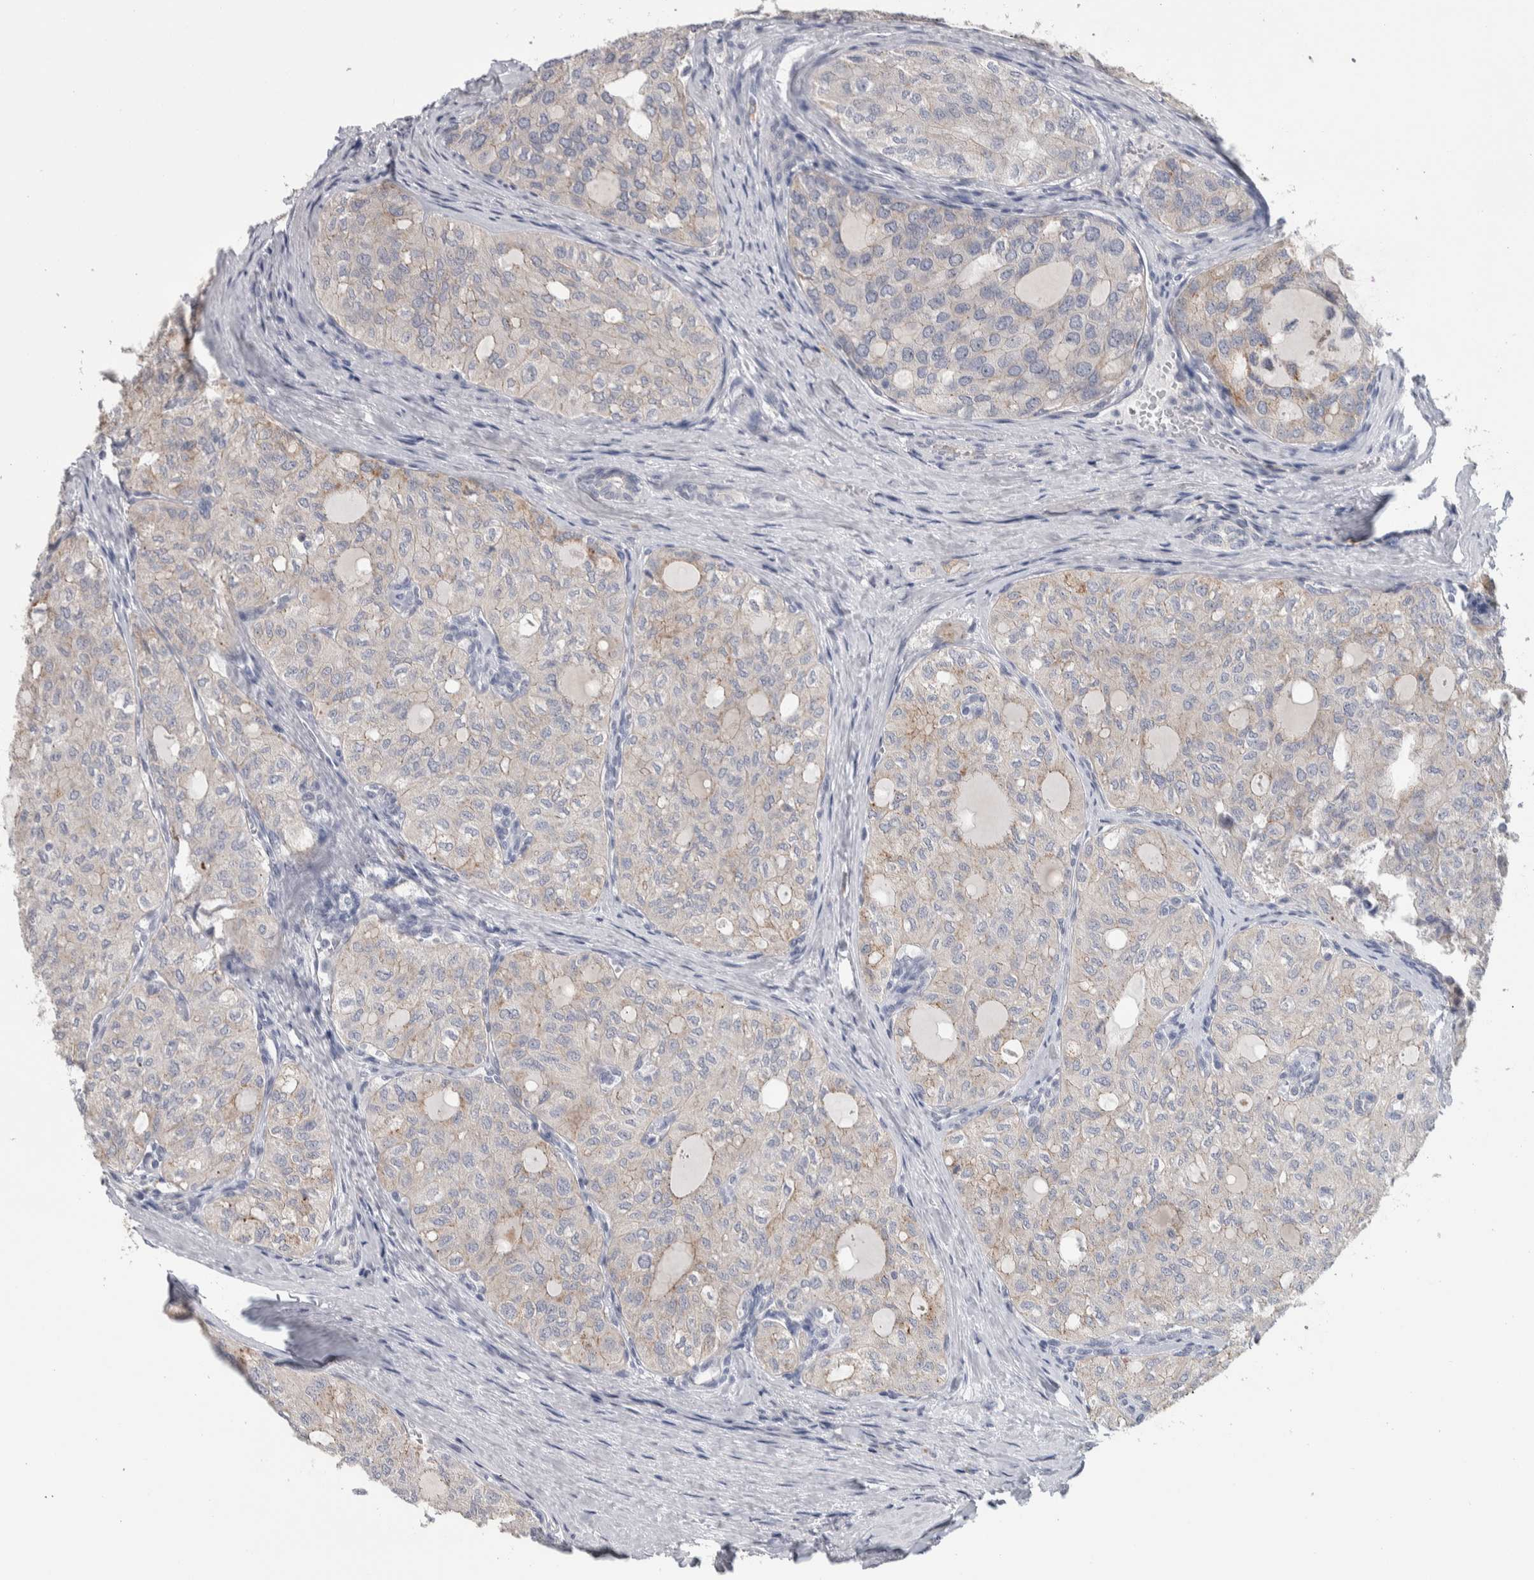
{"staining": {"intensity": "weak", "quantity": "<25%", "location": "cytoplasmic/membranous"}, "tissue": "thyroid cancer", "cell_type": "Tumor cells", "image_type": "cancer", "snomed": [{"axis": "morphology", "description": "Follicular adenoma carcinoma, NOS"}, {"axis": "topography", "description": "Thyroid gland"}], "caption": "This is an immunohistochemistry (IHC) image of human thyroid follicular adenoma carcinoma. There is no expression in tumor cells.", "gene": "TMEM102", "patient": {"sex": "male", "age": 75}}